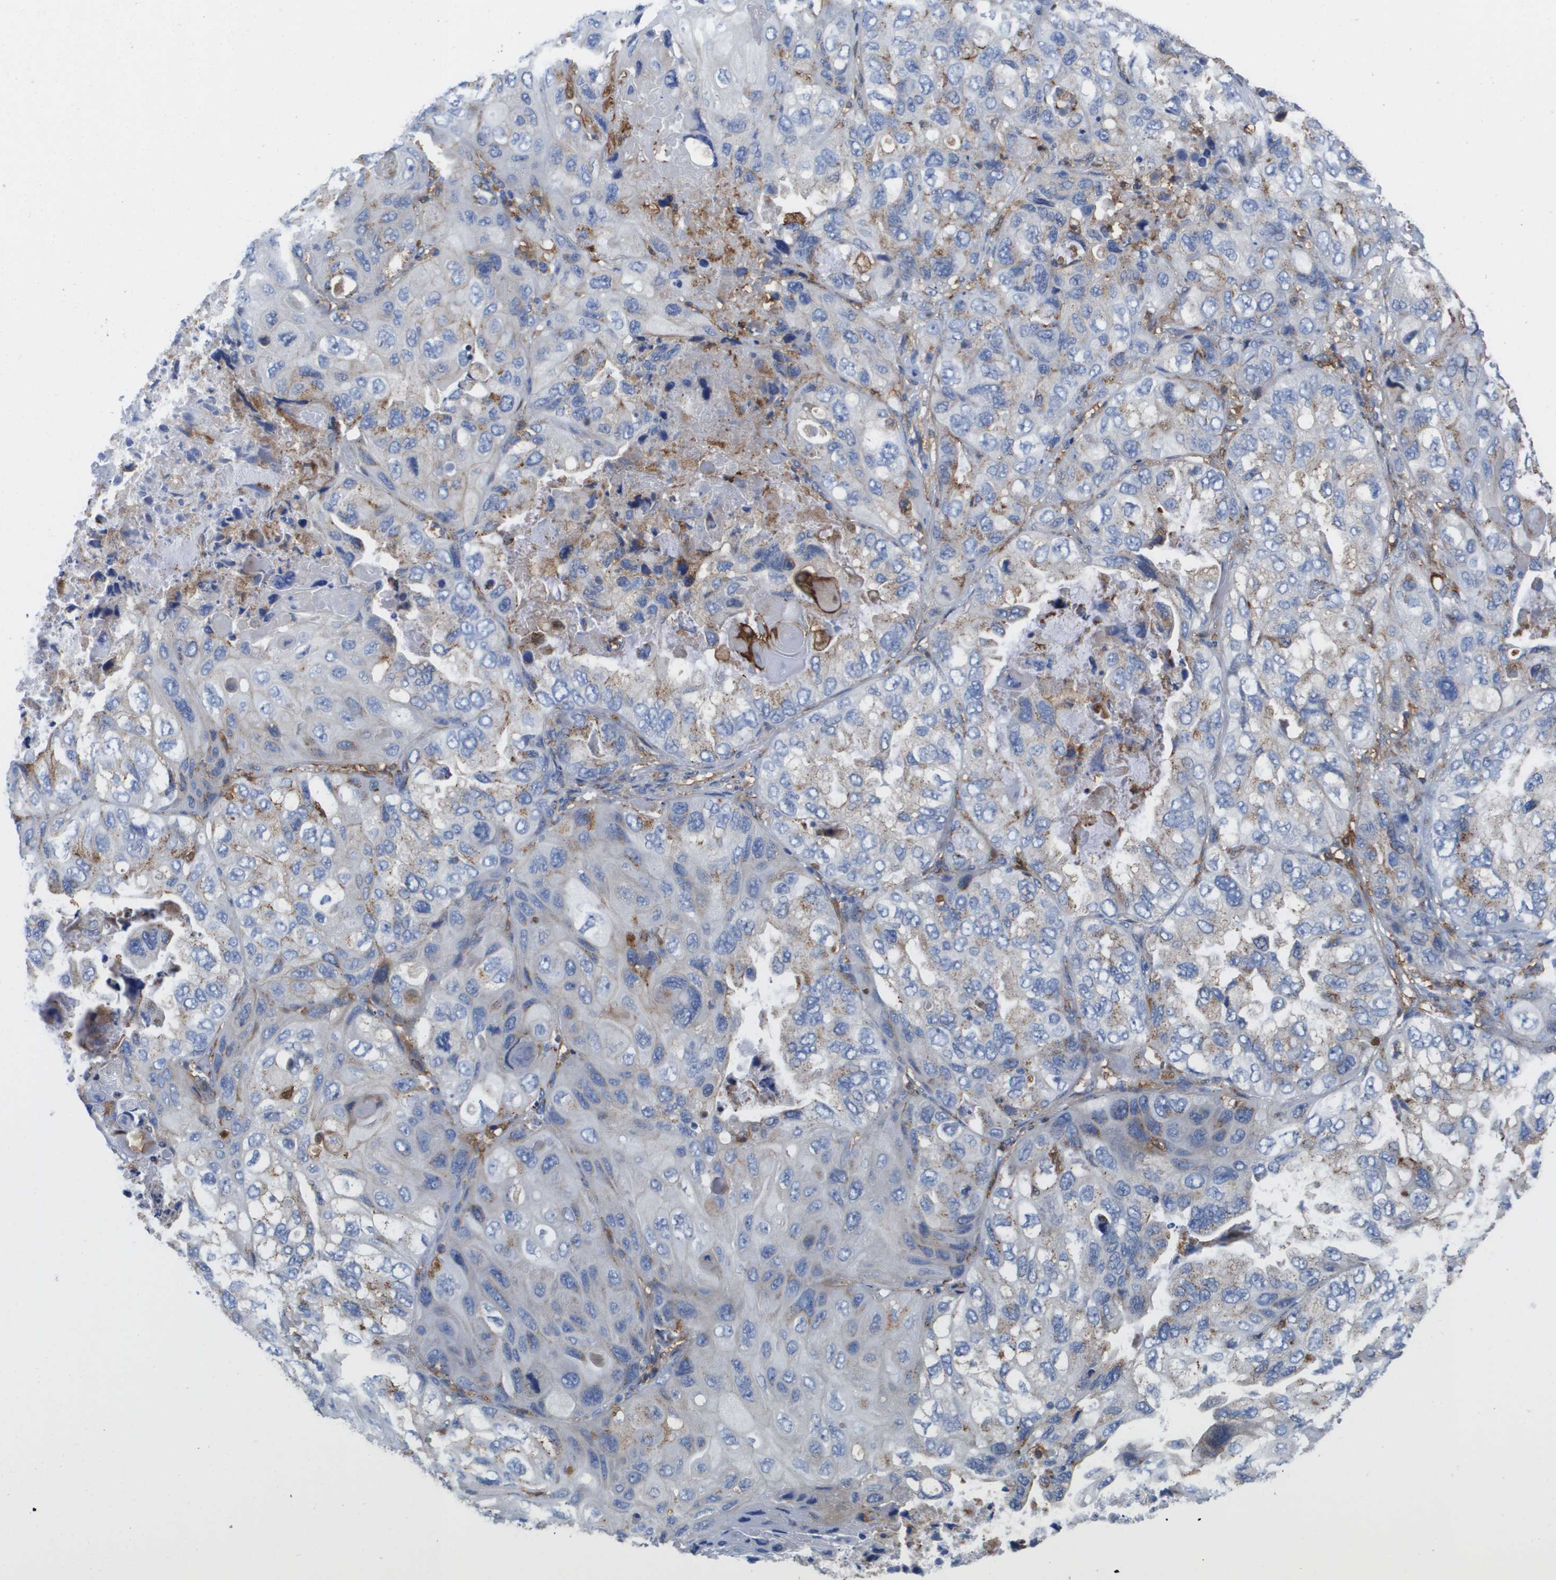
{"staining": {"intensity": "moderate", "quantity": "25%-75%", "location": "cytoplasmic/membranous"}, "tissue": "lung cancer", "cell_type": "Tumor cells", "image_type": "cancer", "snomed": [{"axis": "morphology", "description": "Squamous cell carcinoma, NOS"}, {"axis": "topography", "description": "Lung"}], "caption": "Protein staining displays moderate cytoplasmic/membranous staining in approximately 25%-75% of tumor cells in squamous cell carcinoma (lung).", "gene": "SLC37A2", "patient": {"sex": "female", "age": 73}}